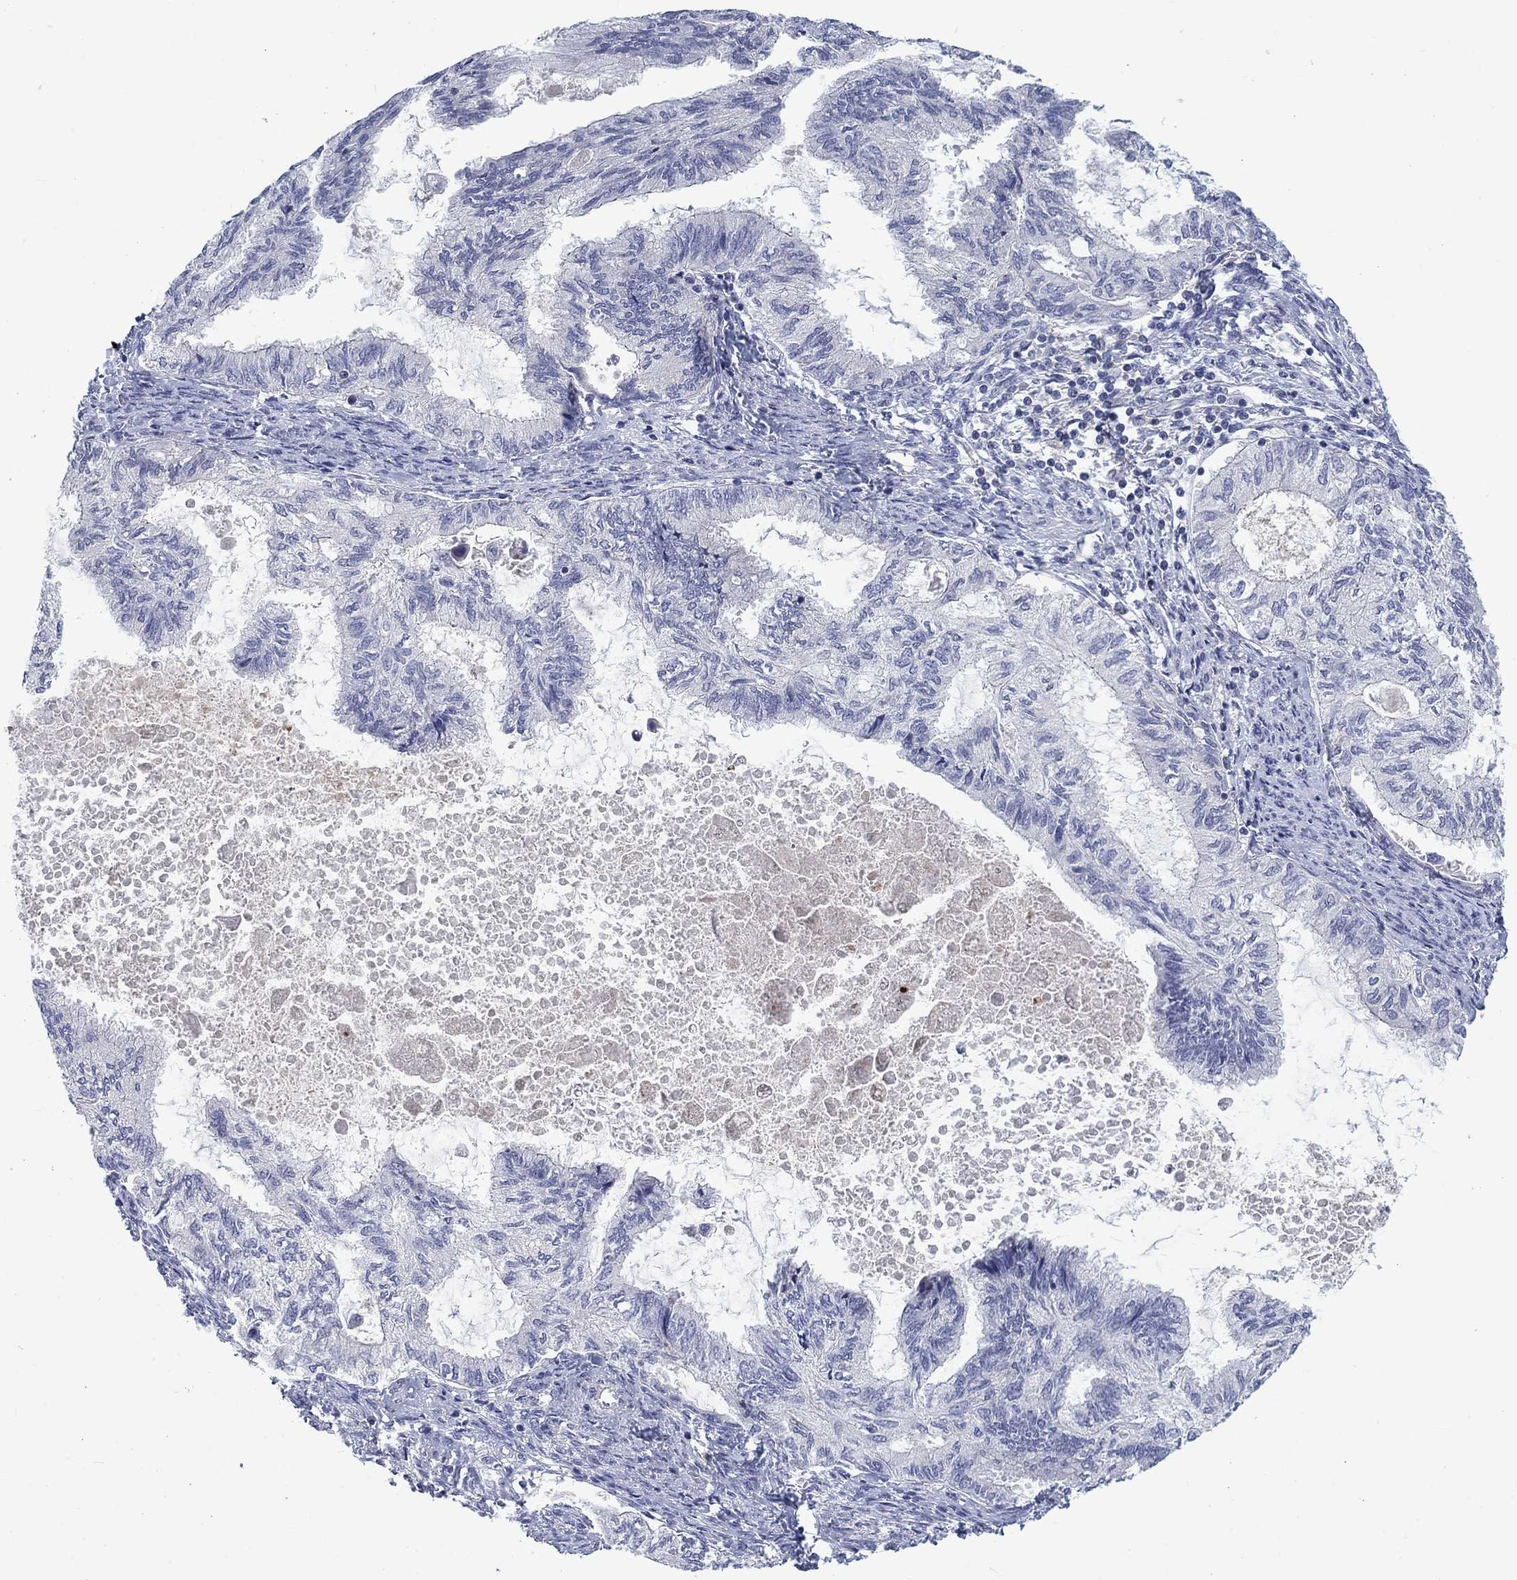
{"staining": {"intensity": "negative", "quantity": "none", "location": "none"}, "tissue": "endometrial cancer", "cell_type": "Tumor cells", "image_type": "cancer", "snomed": [{"axis": "morphology", "description": "Adenocarcinoma, NOS"}, {"axis": "topography", "description": "Endometrium"}], "caption": "A high-resolution micrograph shows IHC staining of adenocarcinoma (endometrial), which reveals no significant expression in tumor cells.", "gene": "KIF15", "patient": {"sex": "female", "age": 86}}